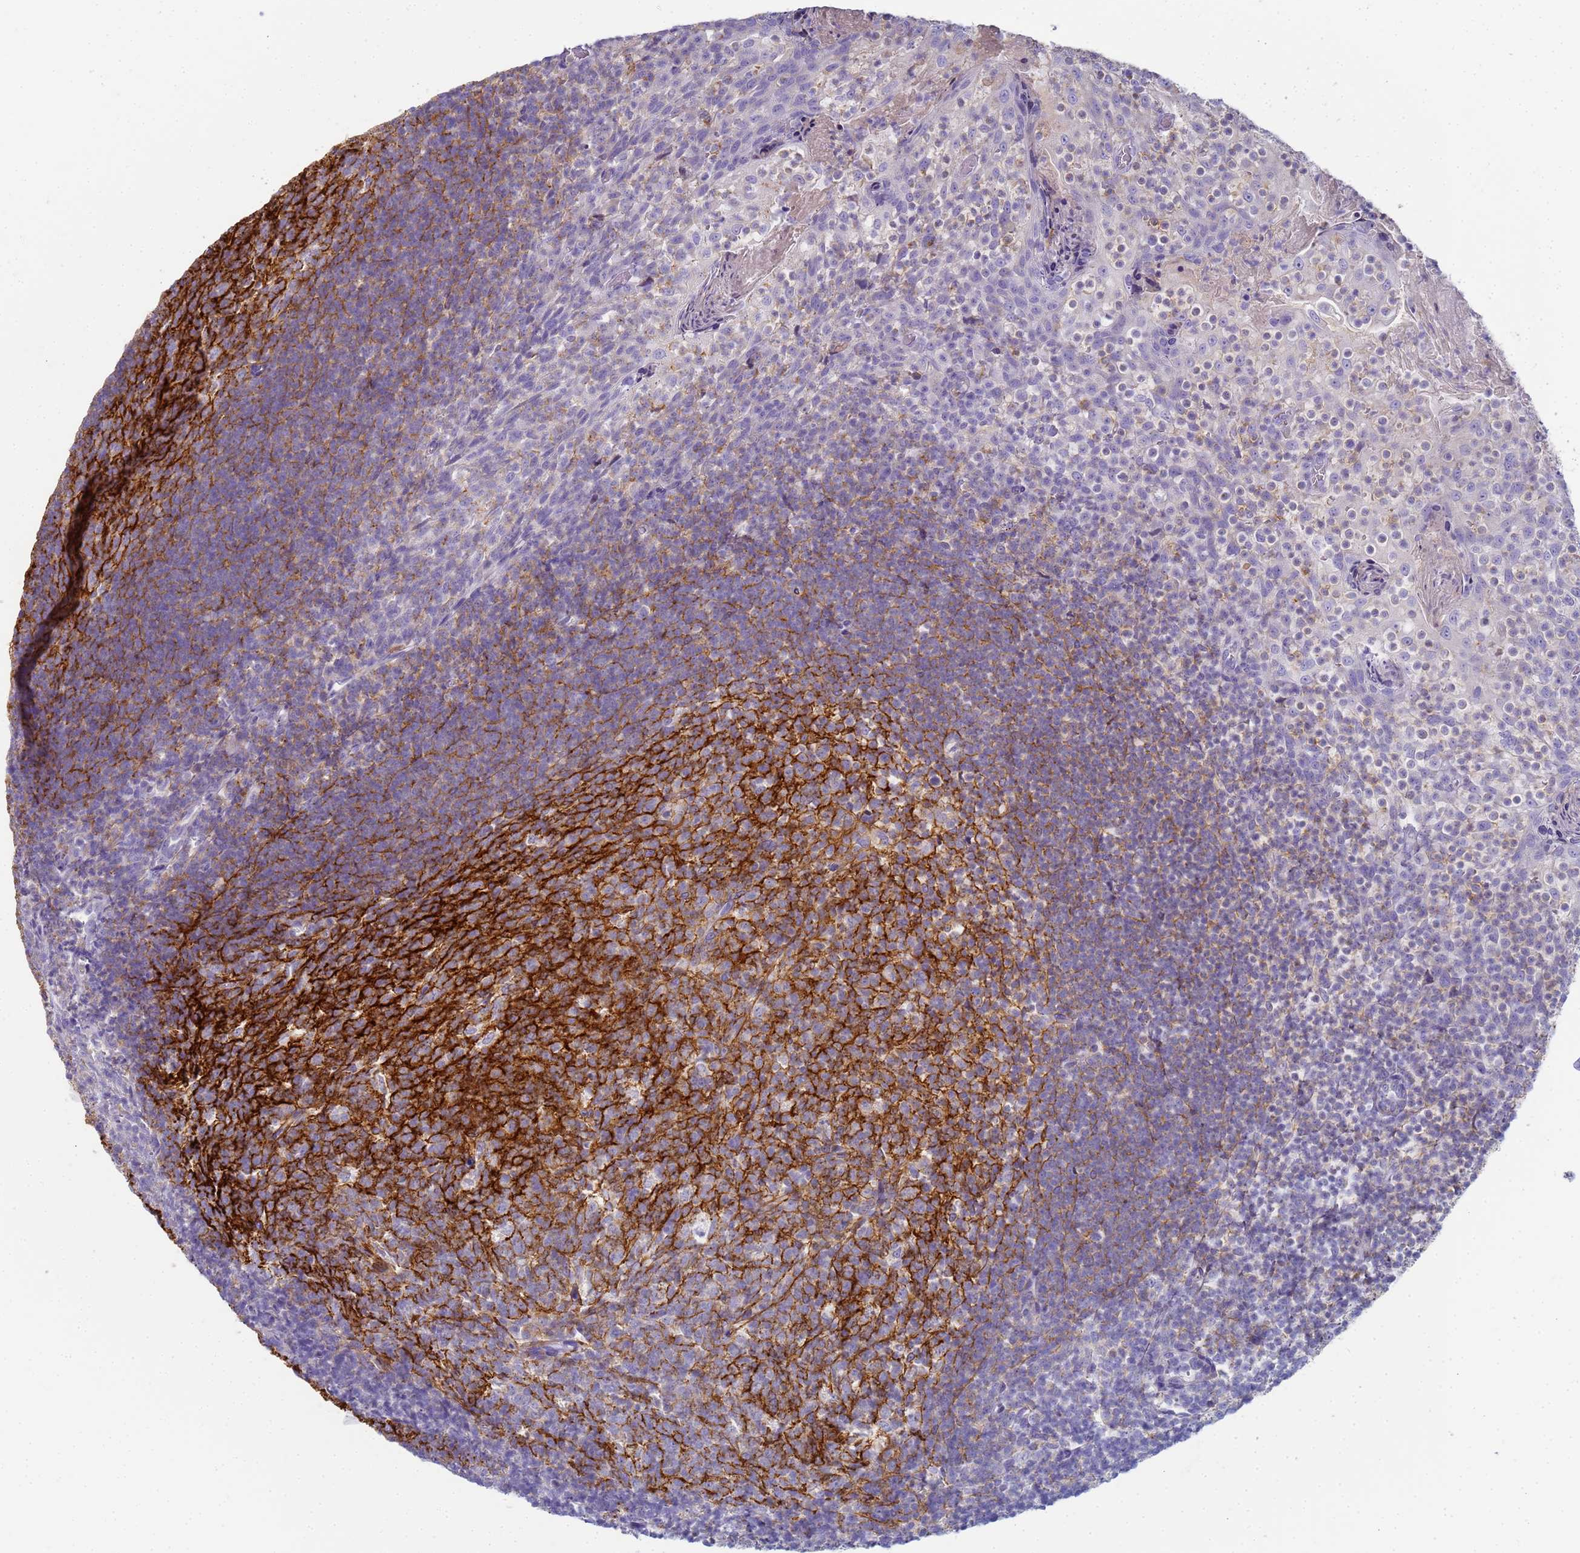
{"staining": {"intensity": "strong", "quantity": "<25%", "location": "cytoplasmic/membranous"}, "tissue": "tonsil", "cell_type": "Germinal center cells", "image_type": "normal", "snomed": [{"axis": "morphology", "description": "Normal tissue, NOS"}, {"axis": "topography", "description": "Tonsil"}], "caption": "Brown immunohistochemical staining in unremarkable human tonsil shows strong cytoplasmic/membranous staining in approximately <25% of germinal center cells. The staining is performed using DAB (3,3'-diaminobenzidine) brown chromogen to label protein expression. The nuclei are counter-stained blue using hematoxylin.", "gene": "CR1", "patient": {"sex": "female", "age": 10}}